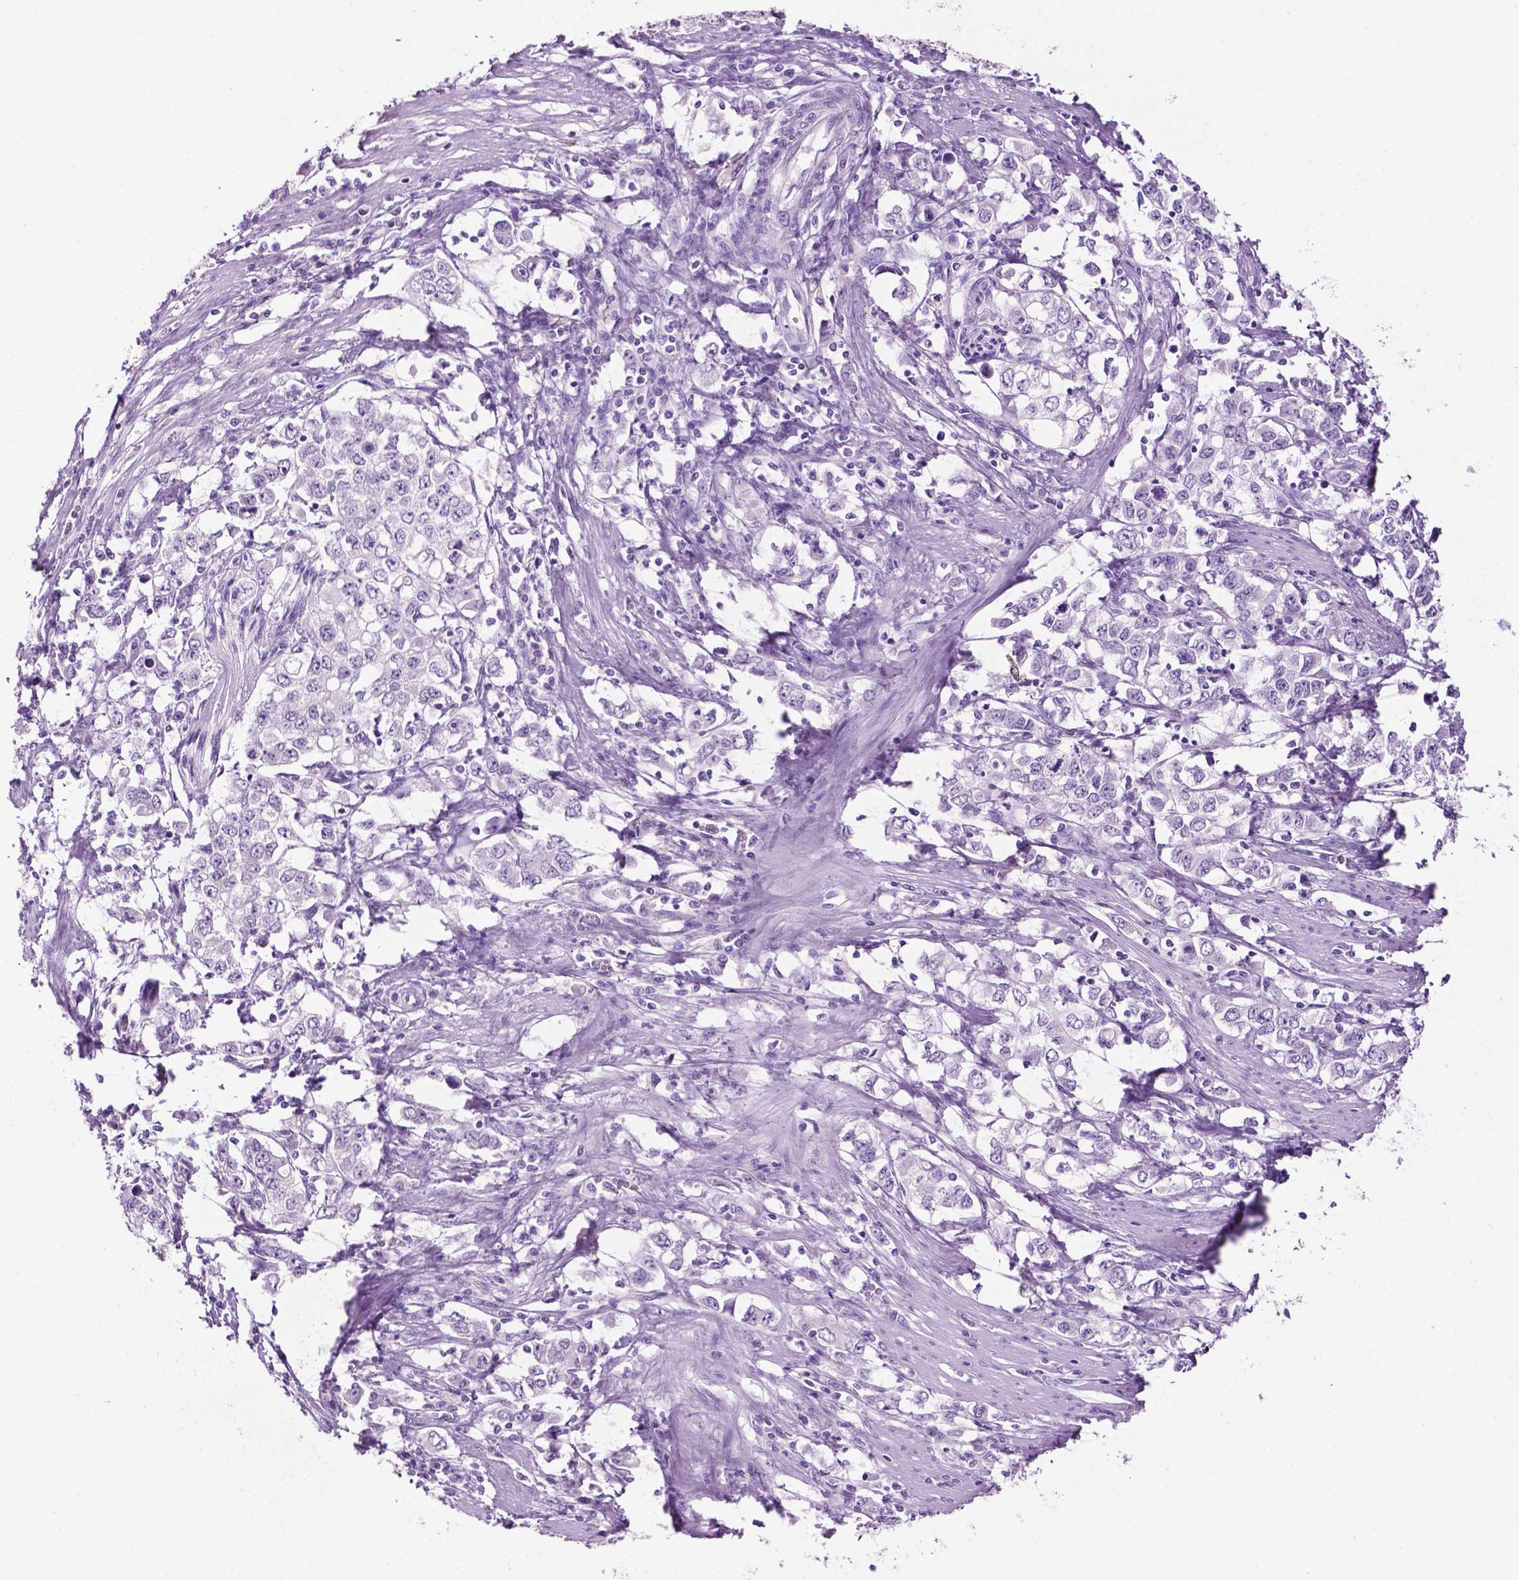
{"staining": {"intensity": "negative", "quantity": "none", "location": "none"}, "tissue": "stomach cancer", "cell_type": "Tumor cells", "image_type": "cancer", "snomed": [{"axis": "morphology", "description": "Adenocarcinoma, NOS"}, {"axis": "topography", "description": "Stomach, lower"}], "caption": "This micrograph is of adenocarcinoma (stomach) stained with immunohistochemistry to label a protein in brown with the nuclei are counter-stained blue. There is no expression in tumor cells.", "gene": "PHGR1", "patient": {"sex": "female", "age": 72}}